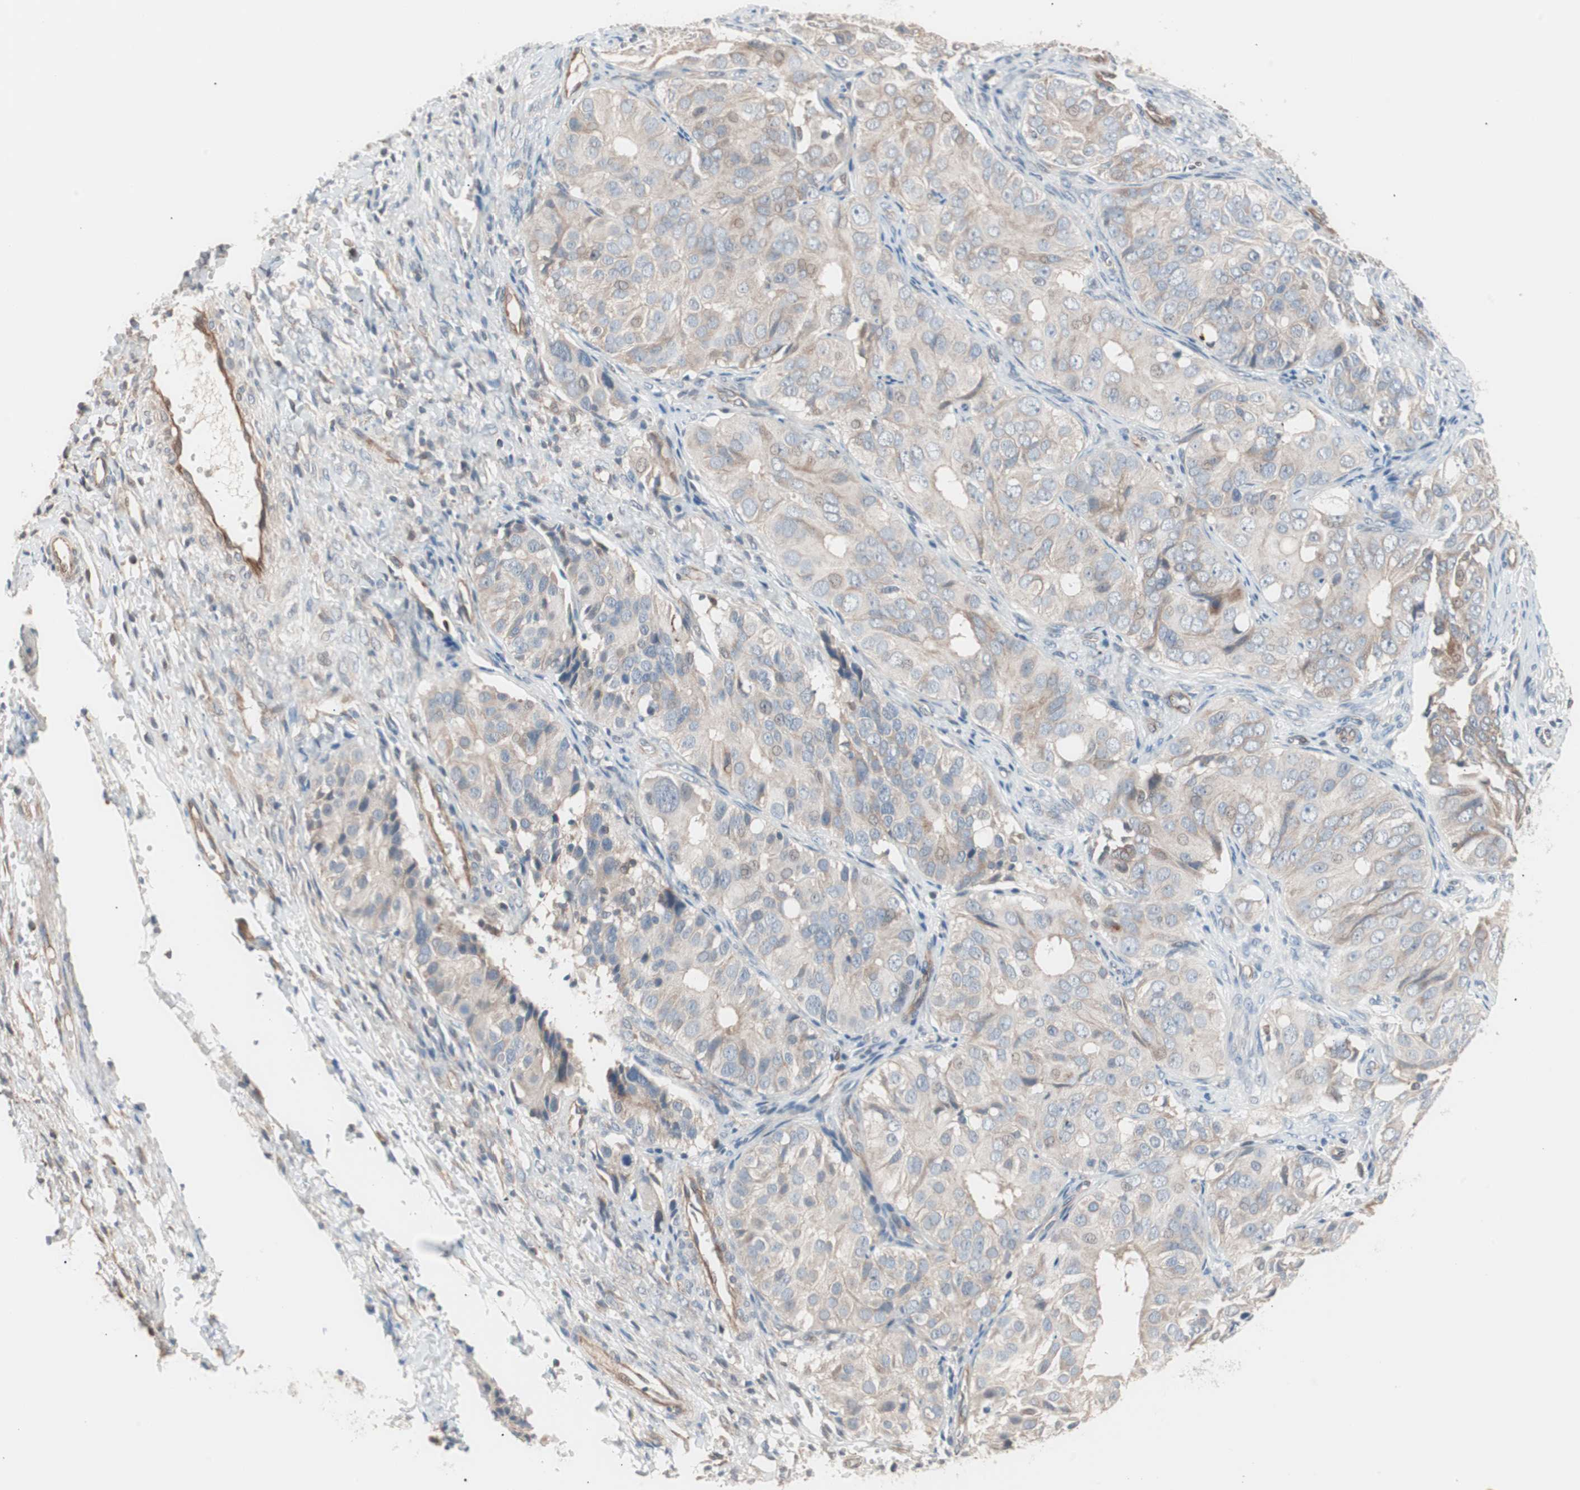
{"staining": {"intensity": "weak", "quantity": "<25%", "location": "cytoplasmic/membranous"}, "tissue": "ovarian cancer", "cell_type": "Tumor cells", "image_type": "cancer", "snomed": [{"axis": "morphology", "description": "Carcinoma, endometroid"}, {"axis": "topography", "description": "Ovary"}], "caption": "An image of human ovarian endometroid carcinoma is negative for staining in tumor cells. (DAB IHC with hematoxylin counter stain).", "gene": "SMG1", "patient": {"sex": "female", "age": 51}}